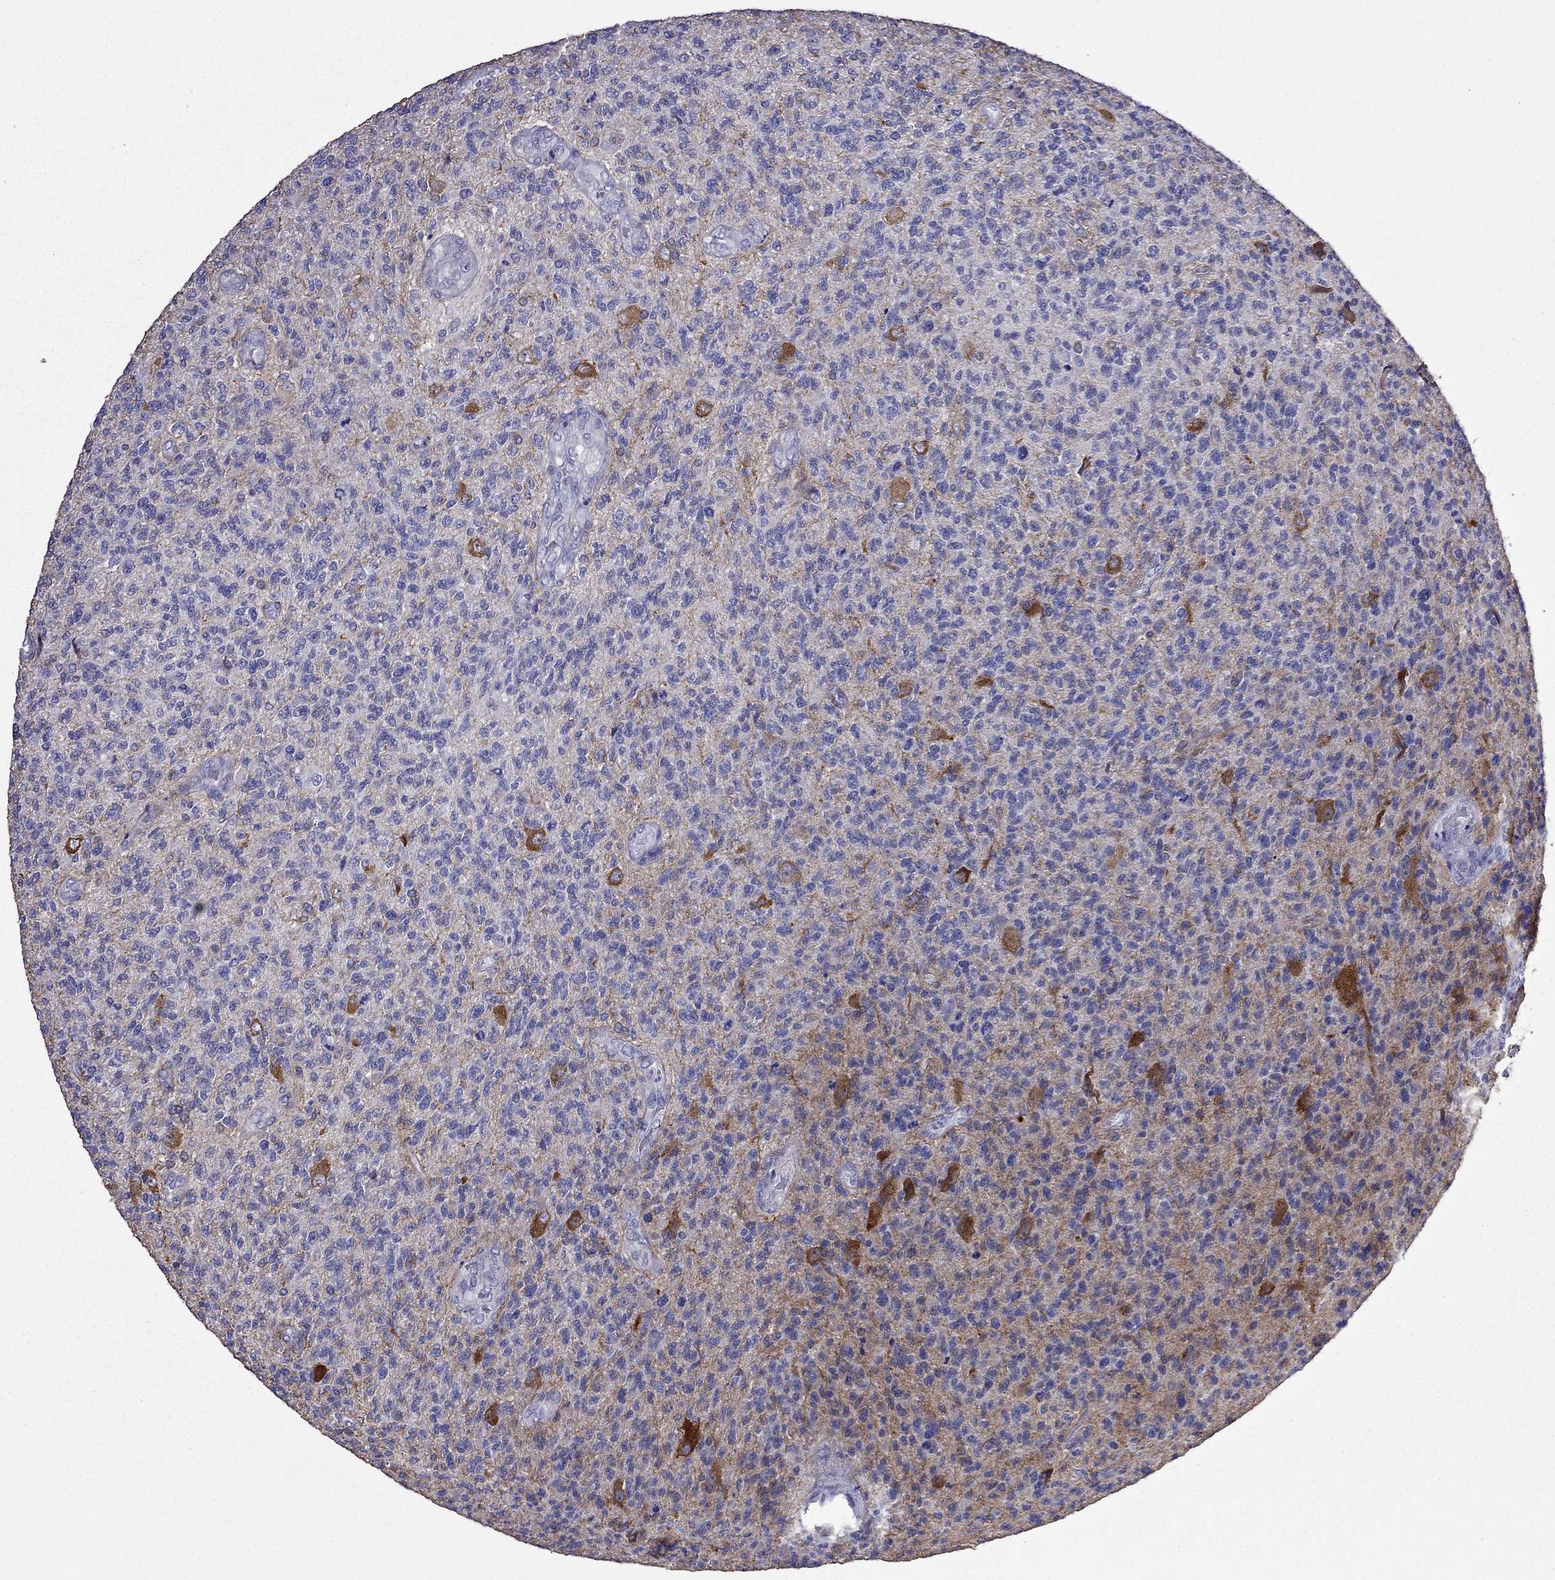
{"staining": {"intensity": "negative", "quantity": "none", "location": "none"}, "tissue": "glioma", "cell_type": "Tumor cells", "image_type": "cancer", "snomed": [{"axis": "morphology", "description": "Glioma, malignant, High grade"}, {"axis": "topography", "description": "Brain"}], "caption": "This is an immunohistochemistry (IHC) micrograph of human high-grade glioma (malignant). There is no staining in tumor cells.", "gene": "AK5", "patient": {"sex": "male", "age": 56}}